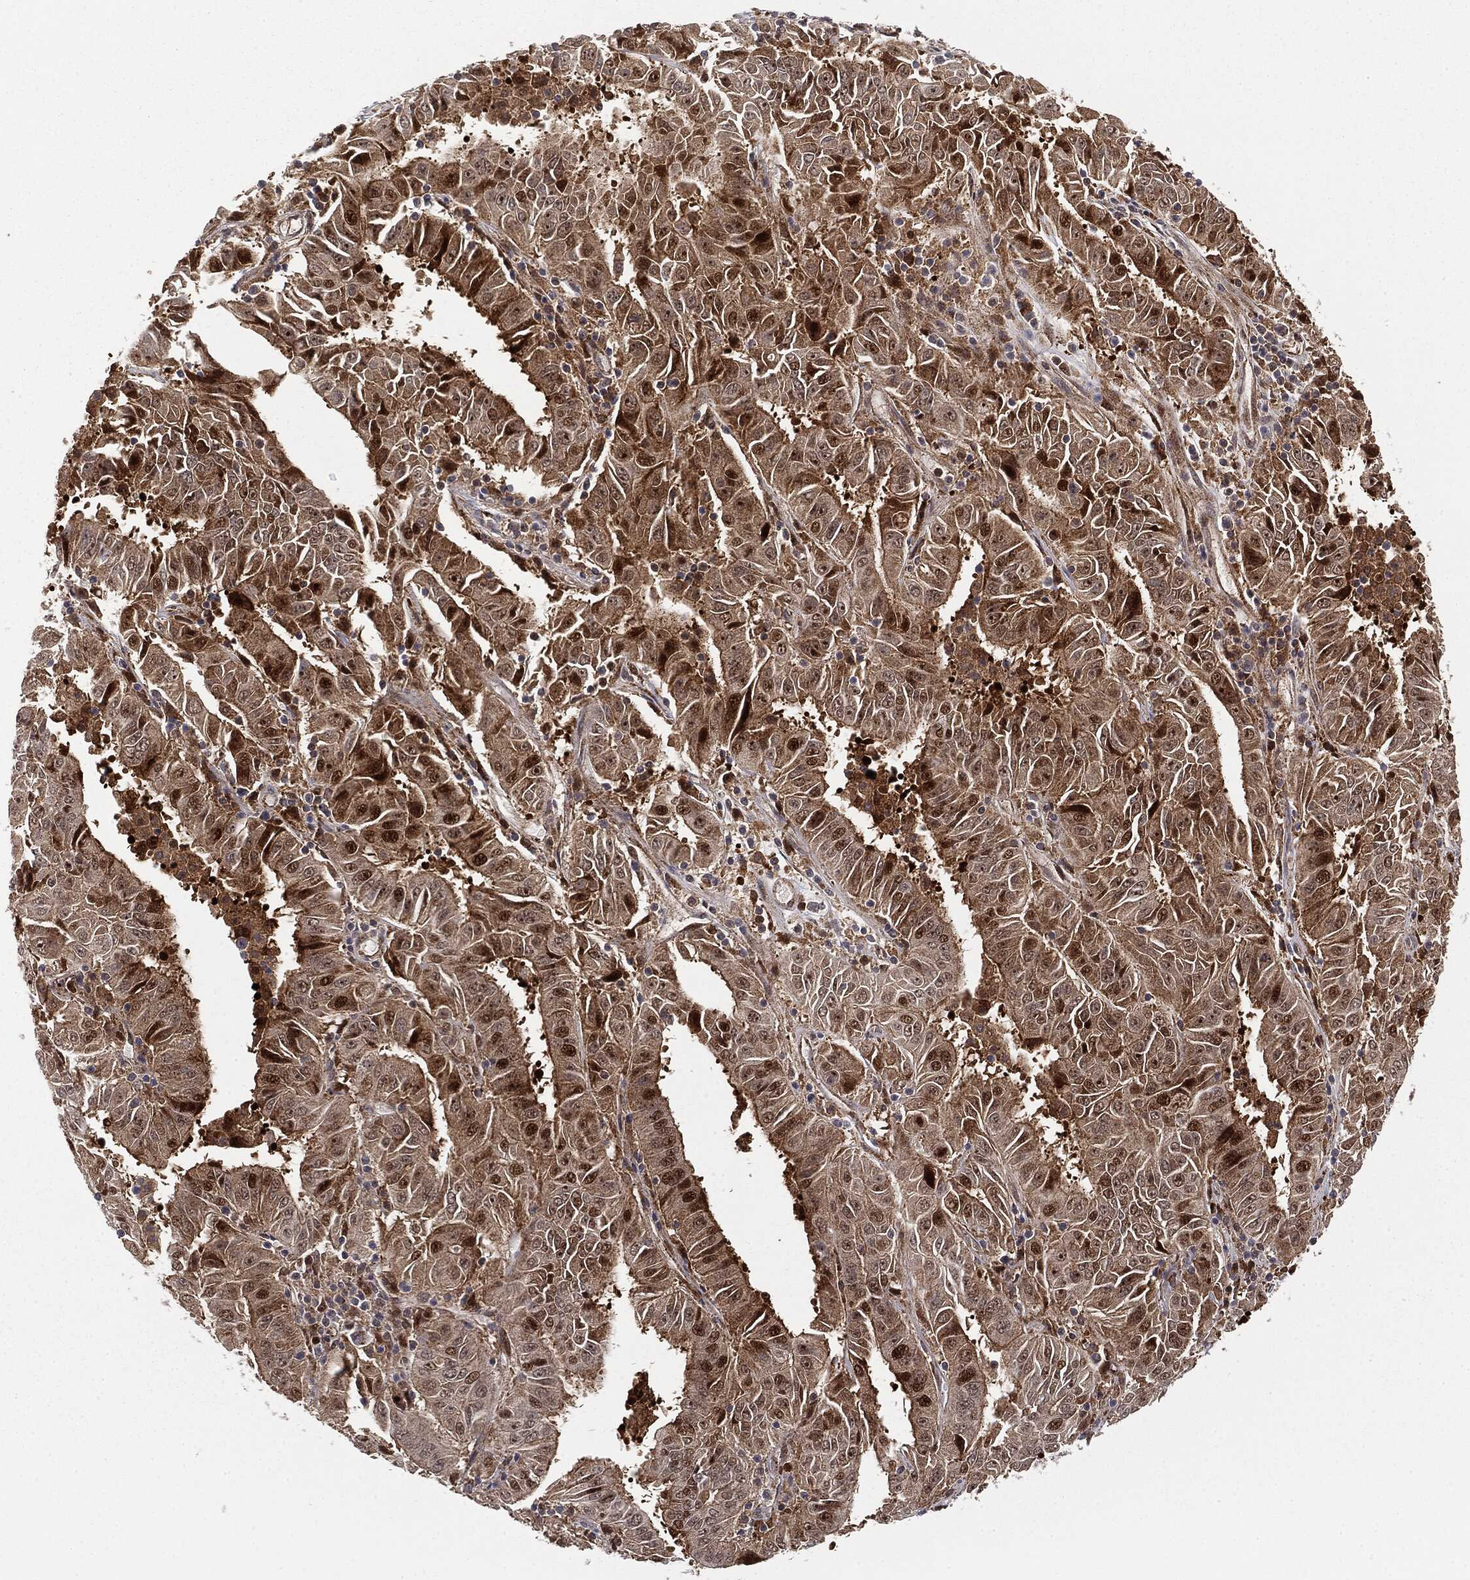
{"staining": {"intensity": "moderate", "quantity": "25%-75%", "location": "cytoplasmic/membranous,nuclear"}, "tissue": "pancreatic cancer", "cell_type": "Tumor cells", "image_type": "cancer", "snomed": [{"axis": "morphology", "description": "Adenocarcinoma, NOS"}, {"axis": "topography", "description": "Pancreas"}], "caption": "Immunohistochemical staining of adenocarcinoma (pancreatic) exhibits medium levels of moderate cytoplasmic/membranous and nuclear expression in about 25%-75% of tumor cells.", "gene": "PTEN", "patient": {"sex": "male", "age": 63}}